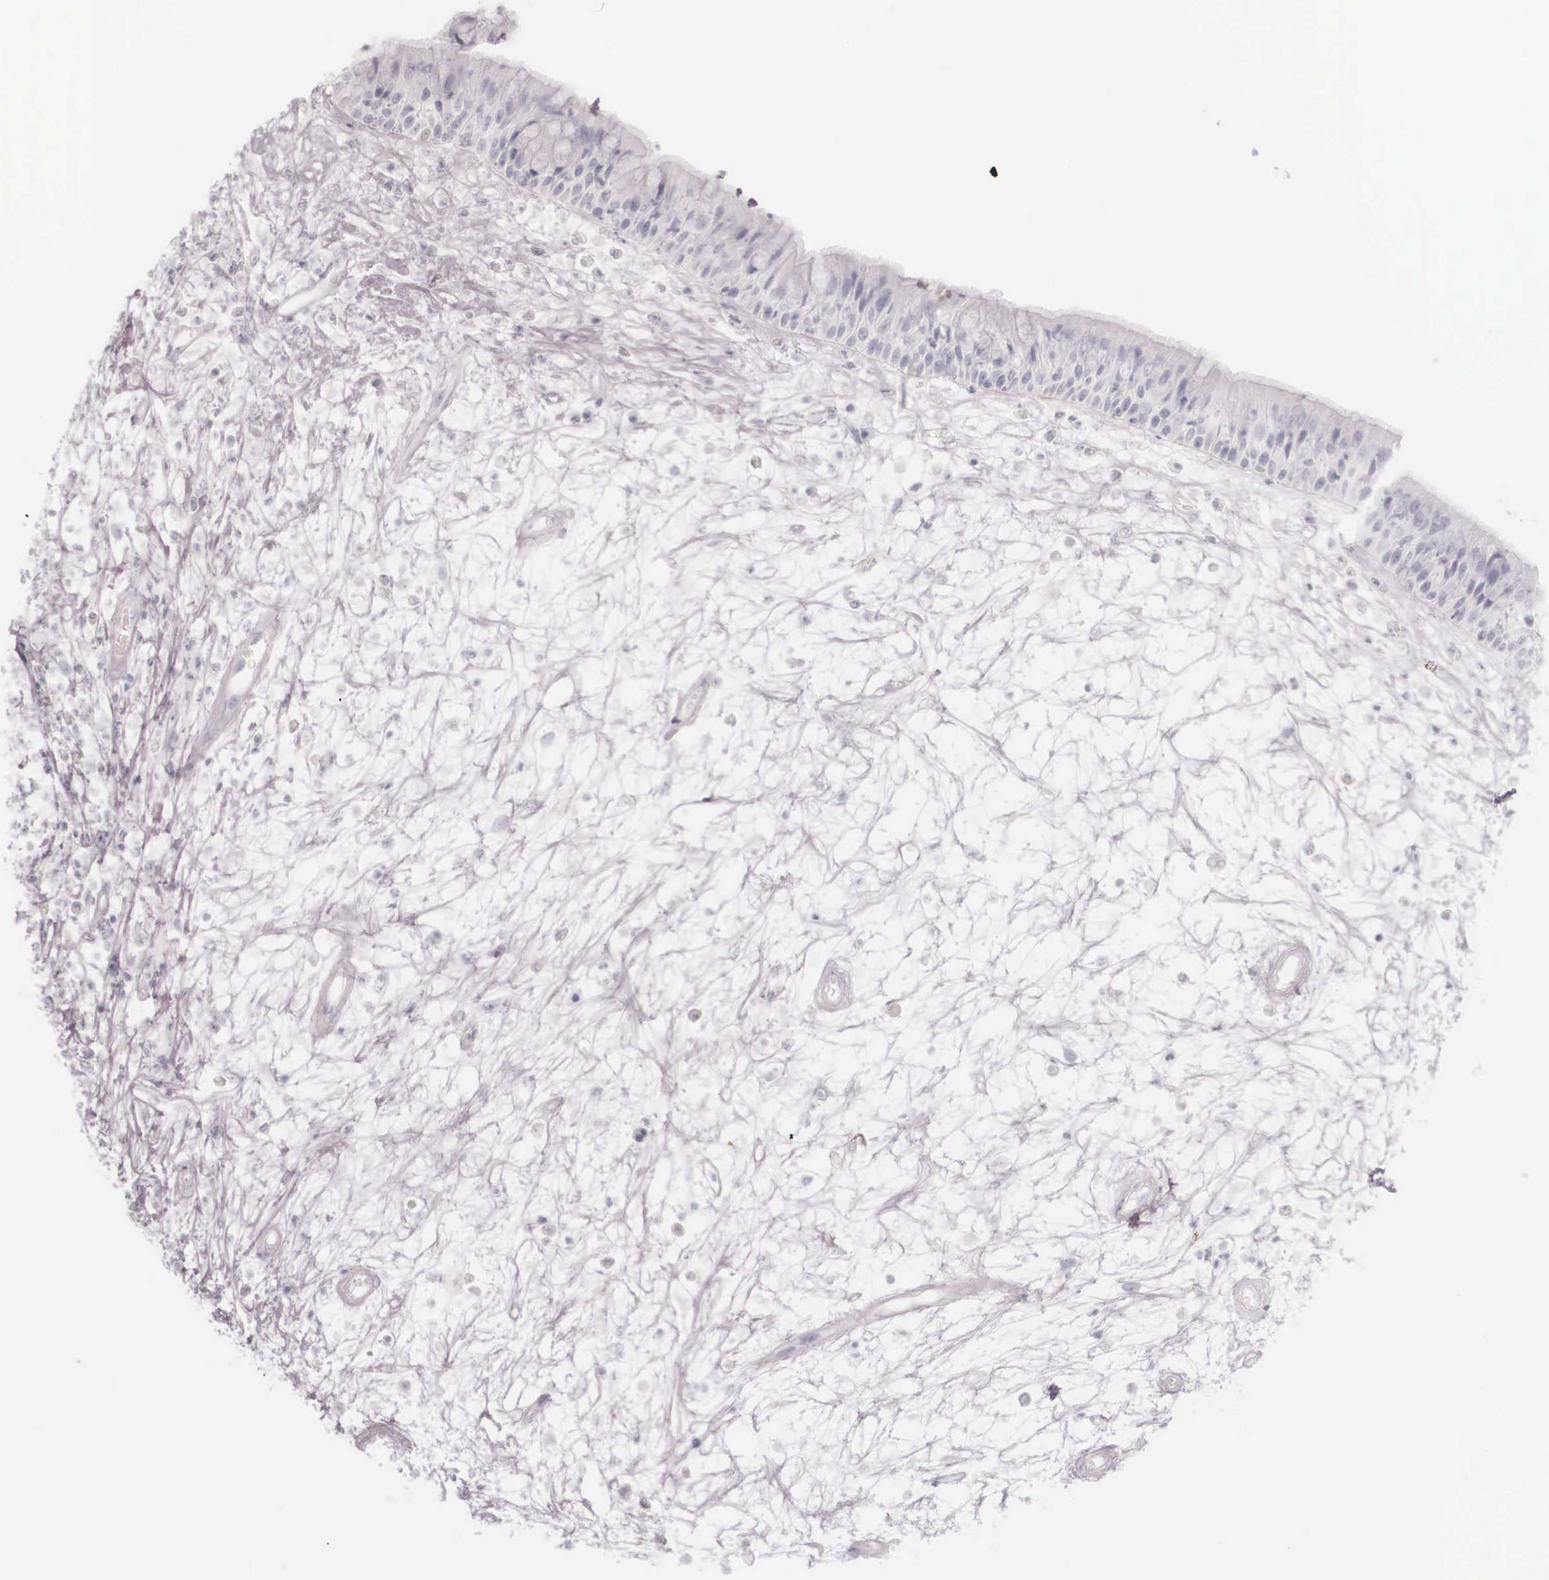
{"staining": {"intensity": "negative", "quantity": "none", "location": "none"}, "tissue": "nasopharynx", "cell_type": "Respiratory epithelial cells", "image_type": "normal", "snomed": [{"axis": "morphology", "description": "Normal tissue, NOS"}, {"axis": "topography", "description": "Nasopharynx"}], "caption": "Micrograph shows no significant protein positivity in respiratory epithelial cells of benign nasopharynx. (IHC, brightfield microscopy, high magnification).", "gene": "KRT14", "patient": {"sex": "male", "age": 63}}